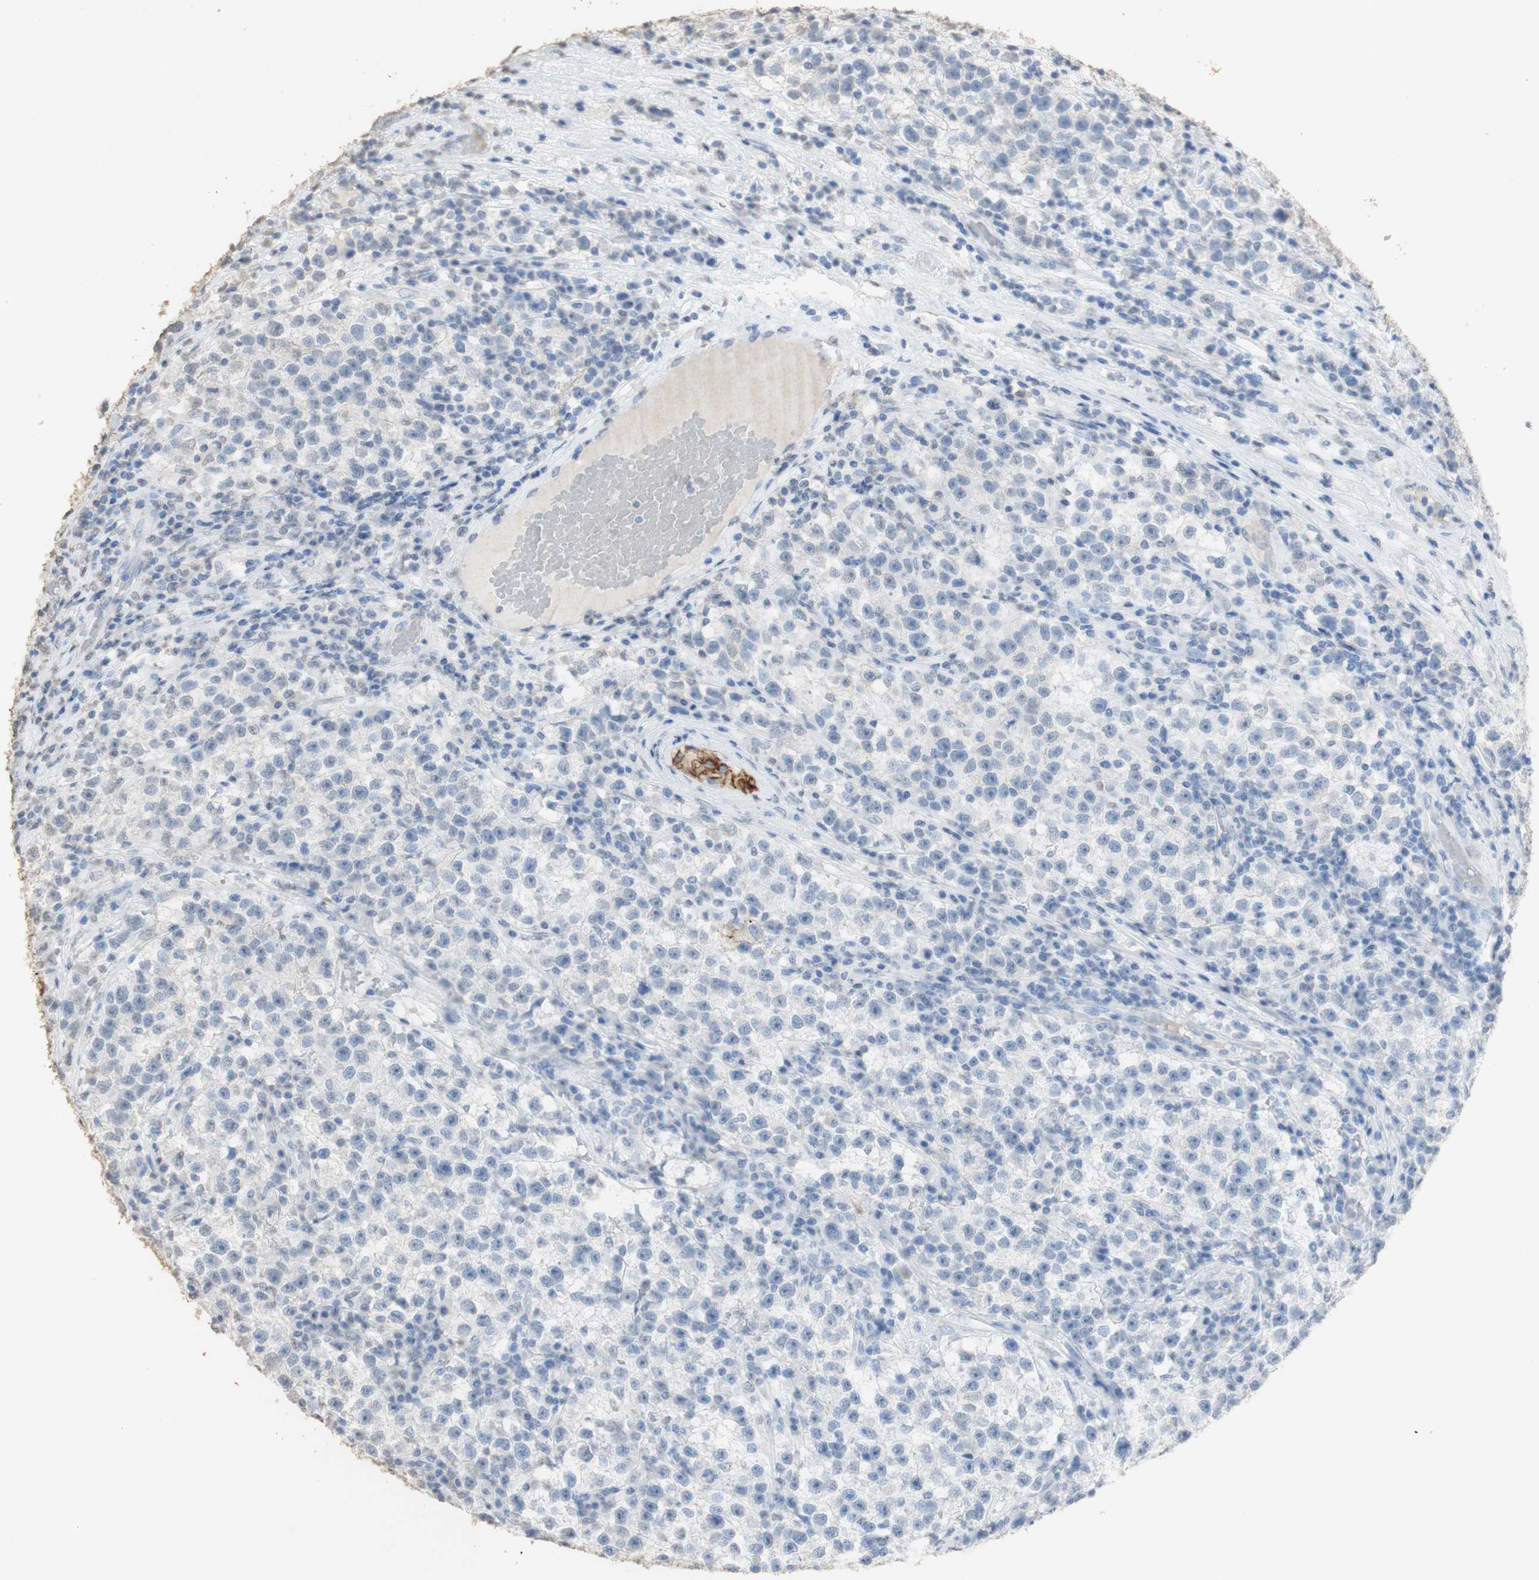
{"staining": {"intensity": "negative", "quantity": "none", "location": "none"}, "tissue": "testis cancer", "cell_type": "Tumor cells", "image_type": "cancer", "snomed": [{"axis": "morphology", "description": "Seminoma, NOS"}, {"axis": "topography", "description": "Testis"}], "caption": "This is an immunohistochemistry (IHC) photomicrograph of human testis cancer (seminoma). There is no staining in tumor cells.", "gene": "L1CAM", "patient": {"sex": "male", "age": 22}}